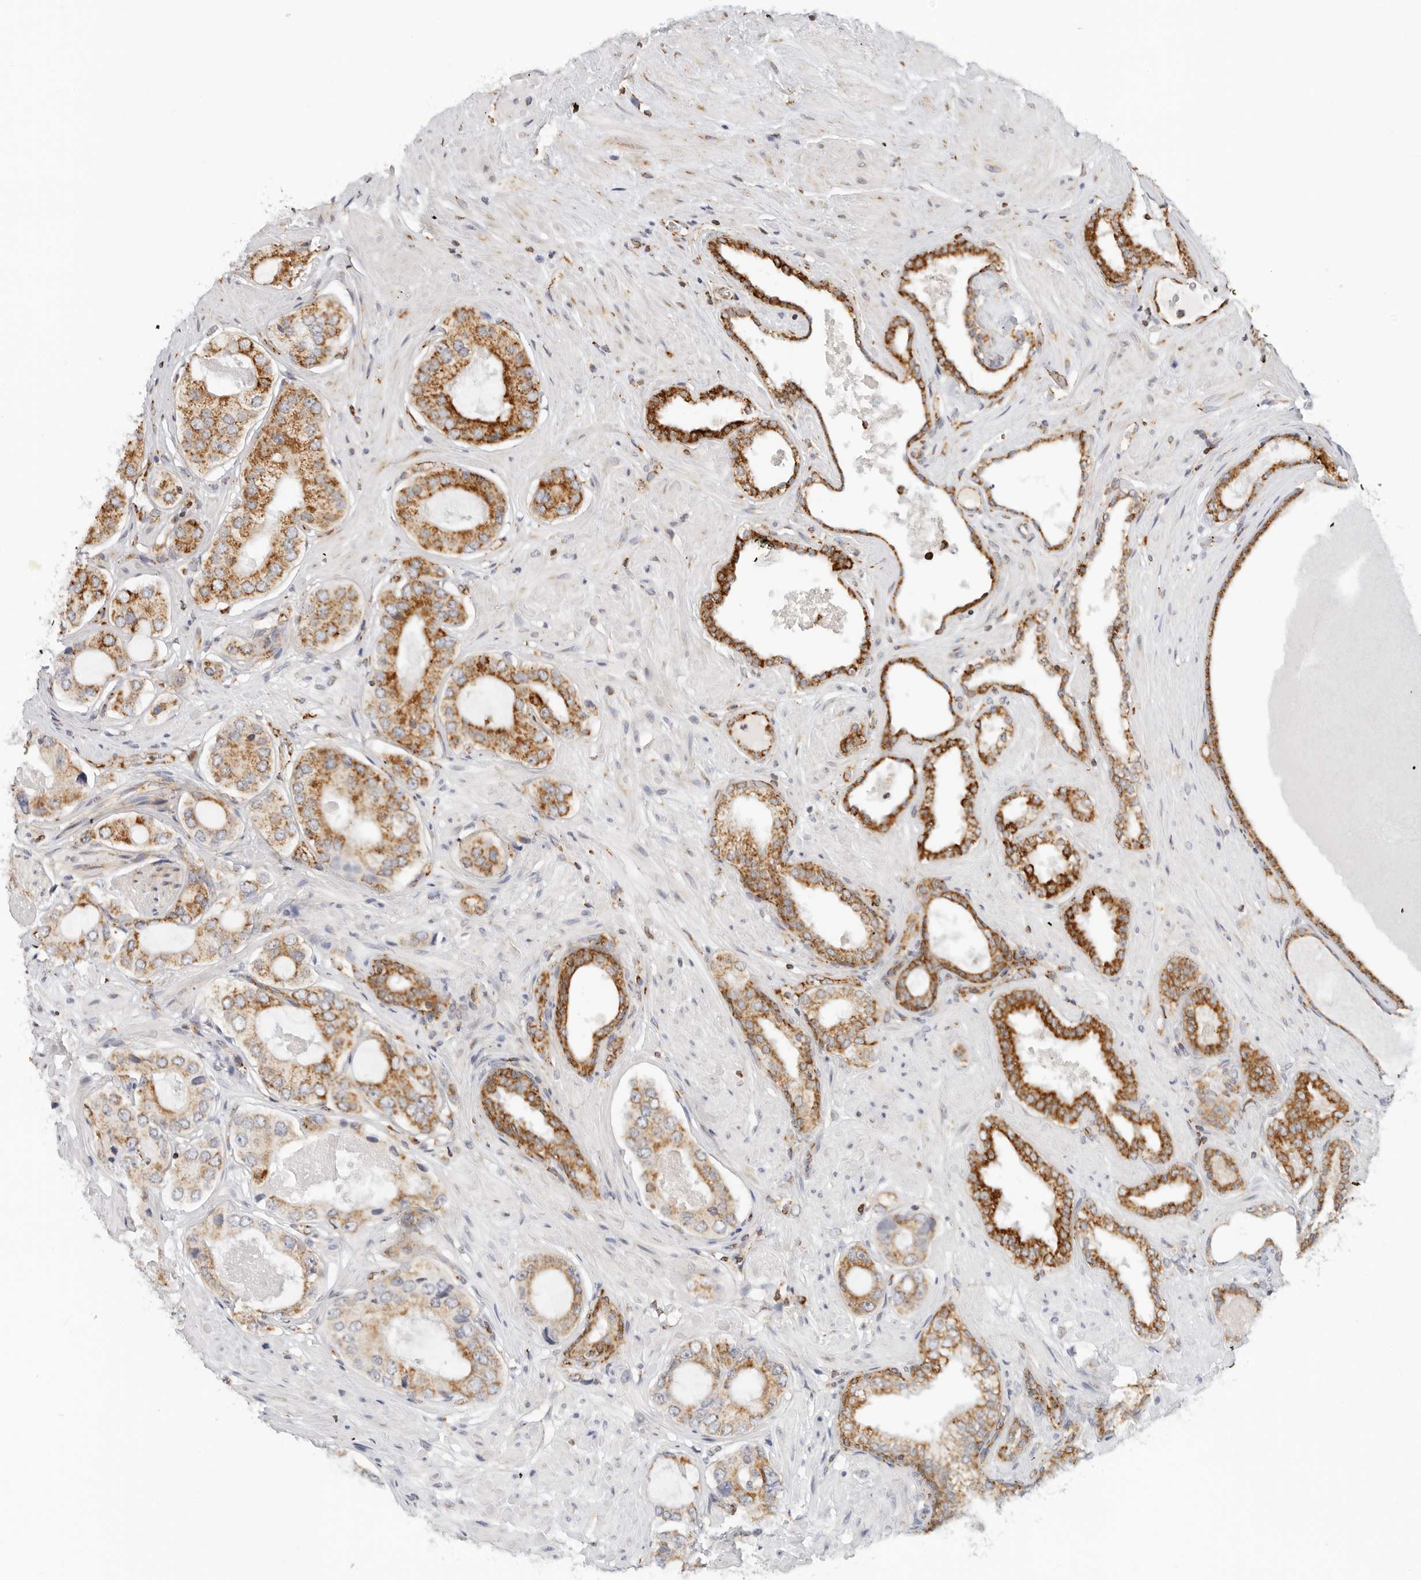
{"staining": {"intensity": "strong", "quantity": ">75%", "location": "cytoplasmic/membranous"}, "tissue": "prostate cancer", "cell_type": "Tumor cells", "image_type": "cancer", "snomed": [{"axis": "morphology", "description": "Adenocarcinoma, High grade"}, {"axis": "topography", "description": "Prostate"}], "caption": "The immunohistochemical stain highlights strong cytoplasmic/membranous expression in tumor cells of high-grade adenocarcinoma (prostate) tissue. The staining was performed using DAB (3,3'-diaminobenzidine) to visualize the protein expression in brown, while the nuclei were stained in blue with hematoxylin (Magnification: 20x).", "gene": "RC3H1", "patient": {"sex": "male", "age": 59}}